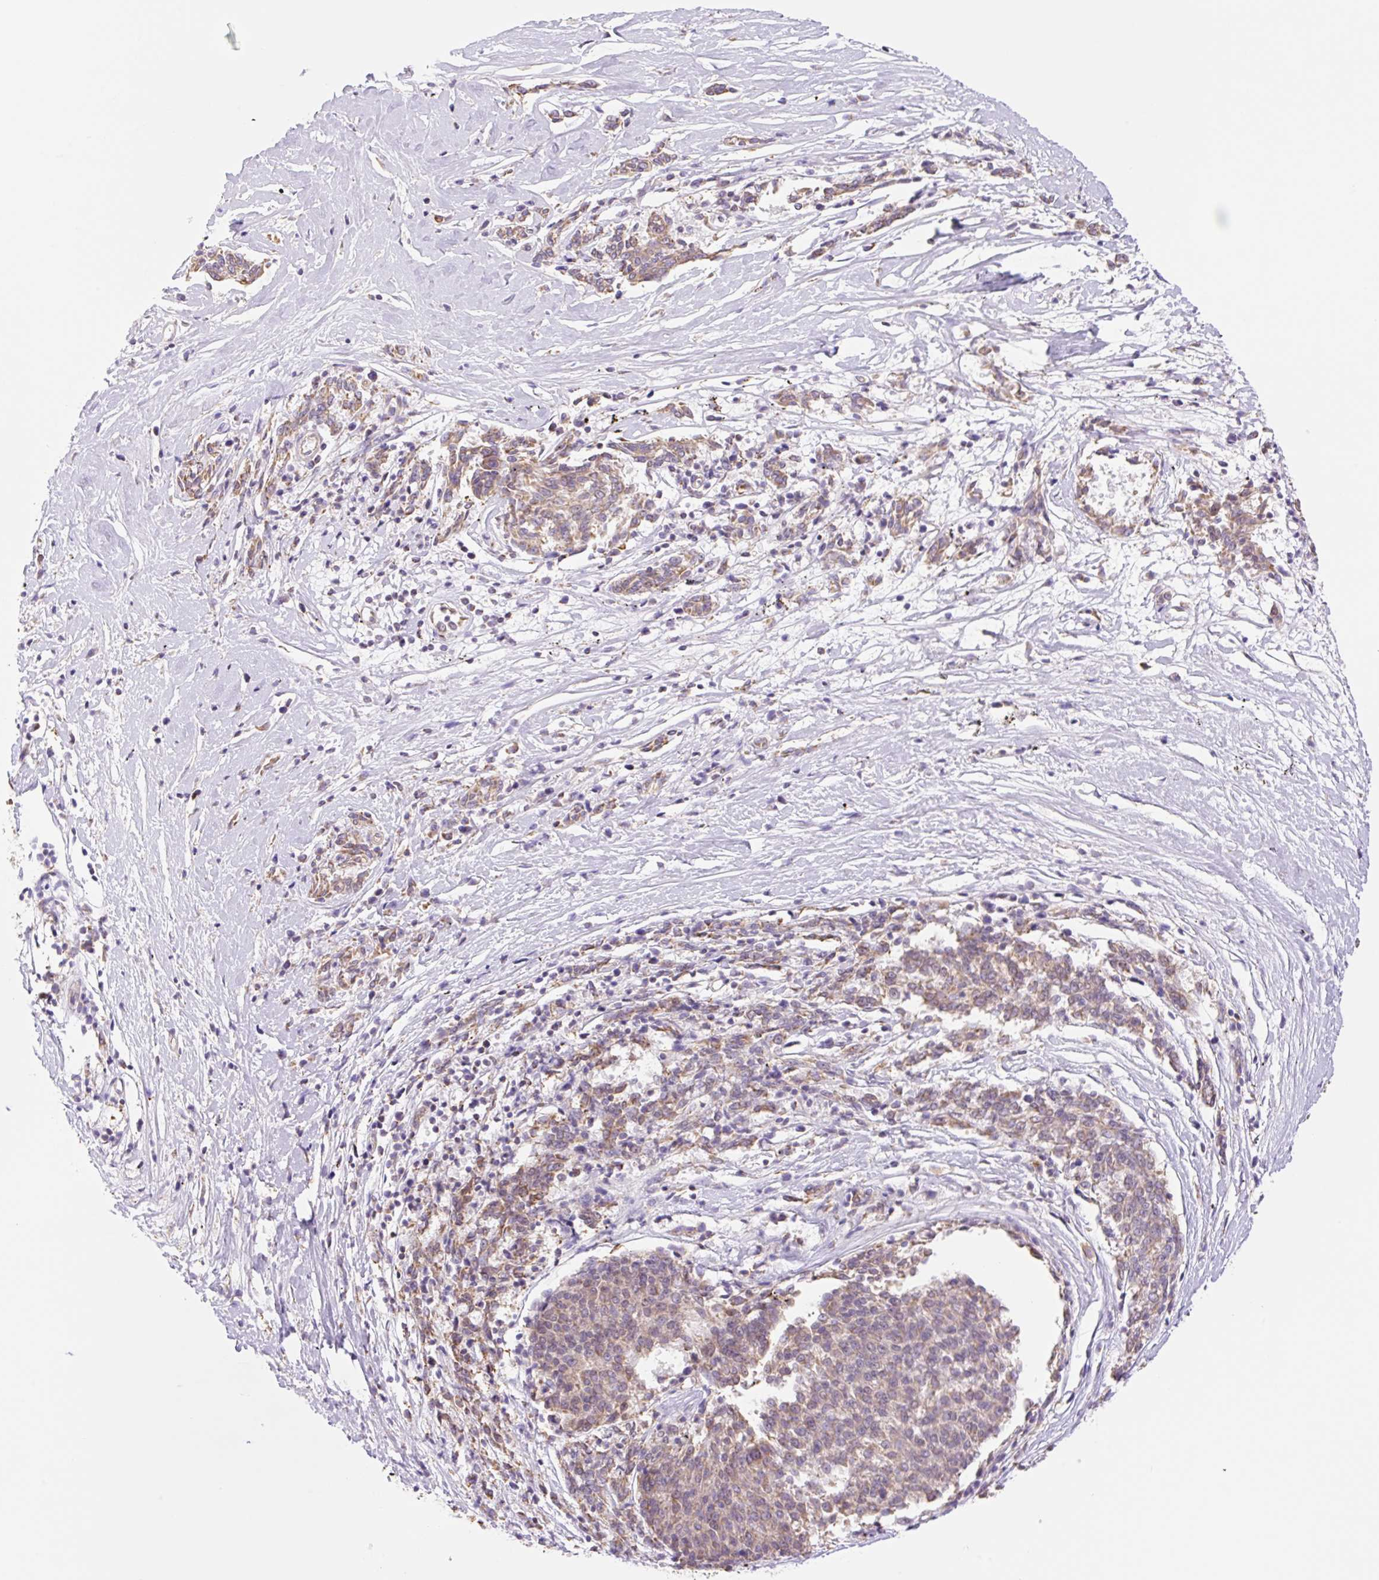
{"staining": {"intensity": "moderate", "quantity": "25%-75%", "location": "cytoplasmic/membranous"}, "tissue": "melanoma", "cell_type": "Tumor cells", "image_type": "cancer", "snomed": [{"axis": "morphology", "description": "Malignant melanoma, NOS"}, {"axis": "topography", "description": "Skin"}], "caption": "Immunohistochemical staining of human melanoma reveals moderate cytoplasmic/membranous protein expression in approximately 25%-75% of tumor cells. (DAB (3,3'-diaminobenzidine) IHC, brown staining for protein, blue staining for nuclei).", "gene": "ESAM", "patient": {"sex": "female", "age": 72}}